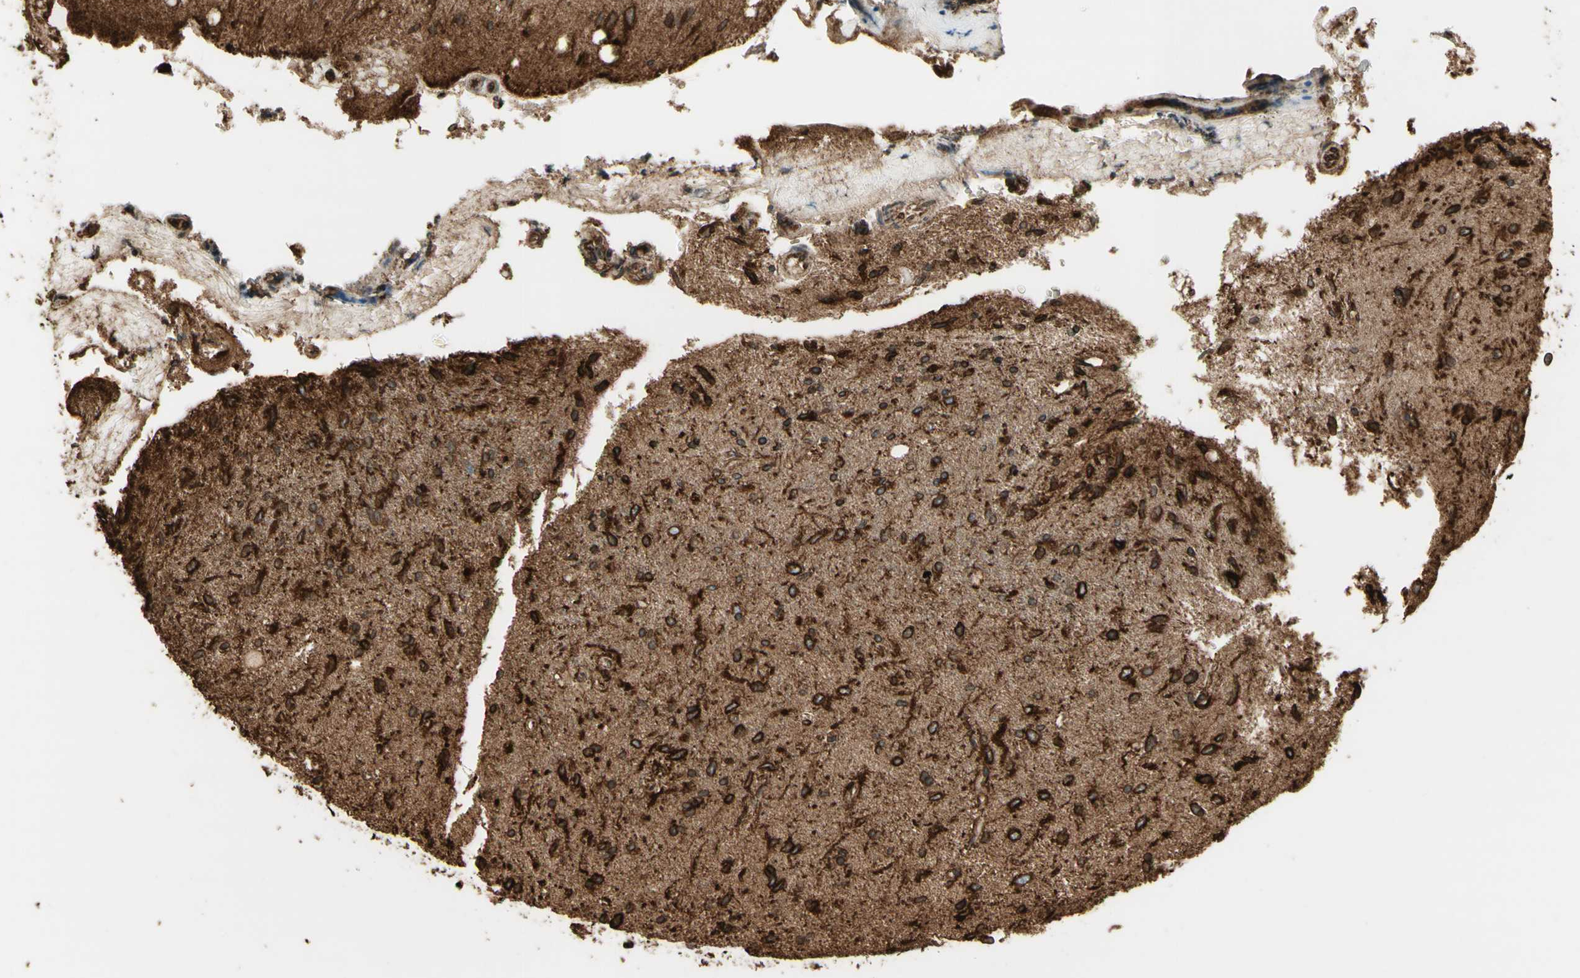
{"staining": {"intensity": "strong", "quantity": ">75%", "location": "cytoplasmic/membranous"}, "tissue": "glioma", "cell_type": "Tumor cells", "image_type": "cancer", "snomed": [{"axis": "morphology", "description": "Glioma, malignant, Low grade"}, {"axis": "topography", "description": "Brain"}], "caption": "This photomicrograph exhibits immunohistochemistry (IHC) staining of malignant low-grade glioma, with high strong cytoplasmic/membranous positivity in approximately >75% of tumor cells.", "gene": "CANX", "patient": {"sex": "male", "age": 77}}